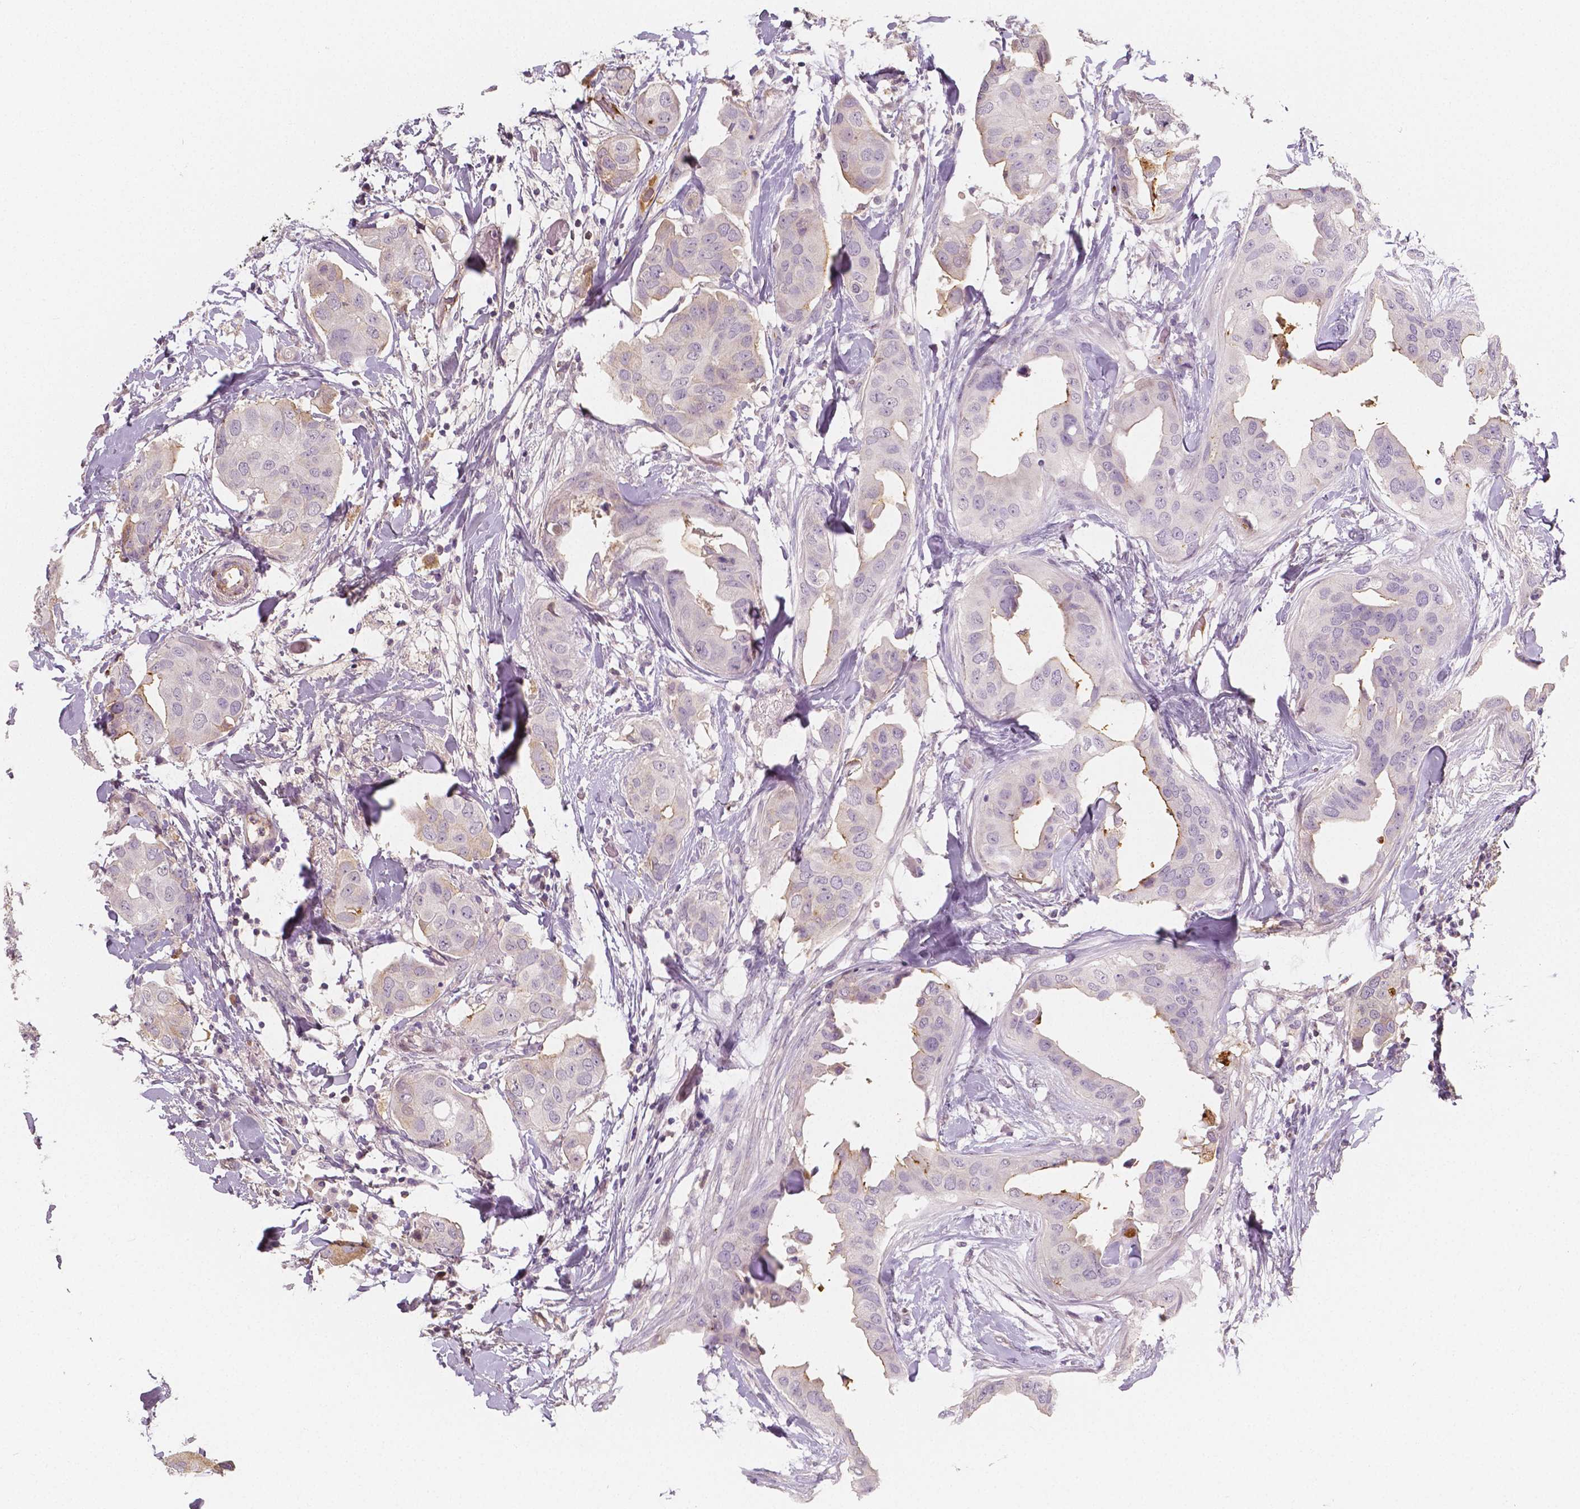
{"staining": {"intensity": "negative", "quantity": "none", "location": "none"}, "tissue": "breast cancer", "cell_type": "Tumor cells", "image_type": "cancer", "snomed": [{"axis": "morphology", "description": "Normal tissue, NOS"}, {"axis": "morphology", "description": "Duct carcinoma"}, {"axis": "topography", "description": "Breast"}], "caption": "There is no significant positivity in tumor cells of infiltrating ductal carcinoma (breast).", "gene": "APOA4", "patient": {"sex": "female", "age": 40}}